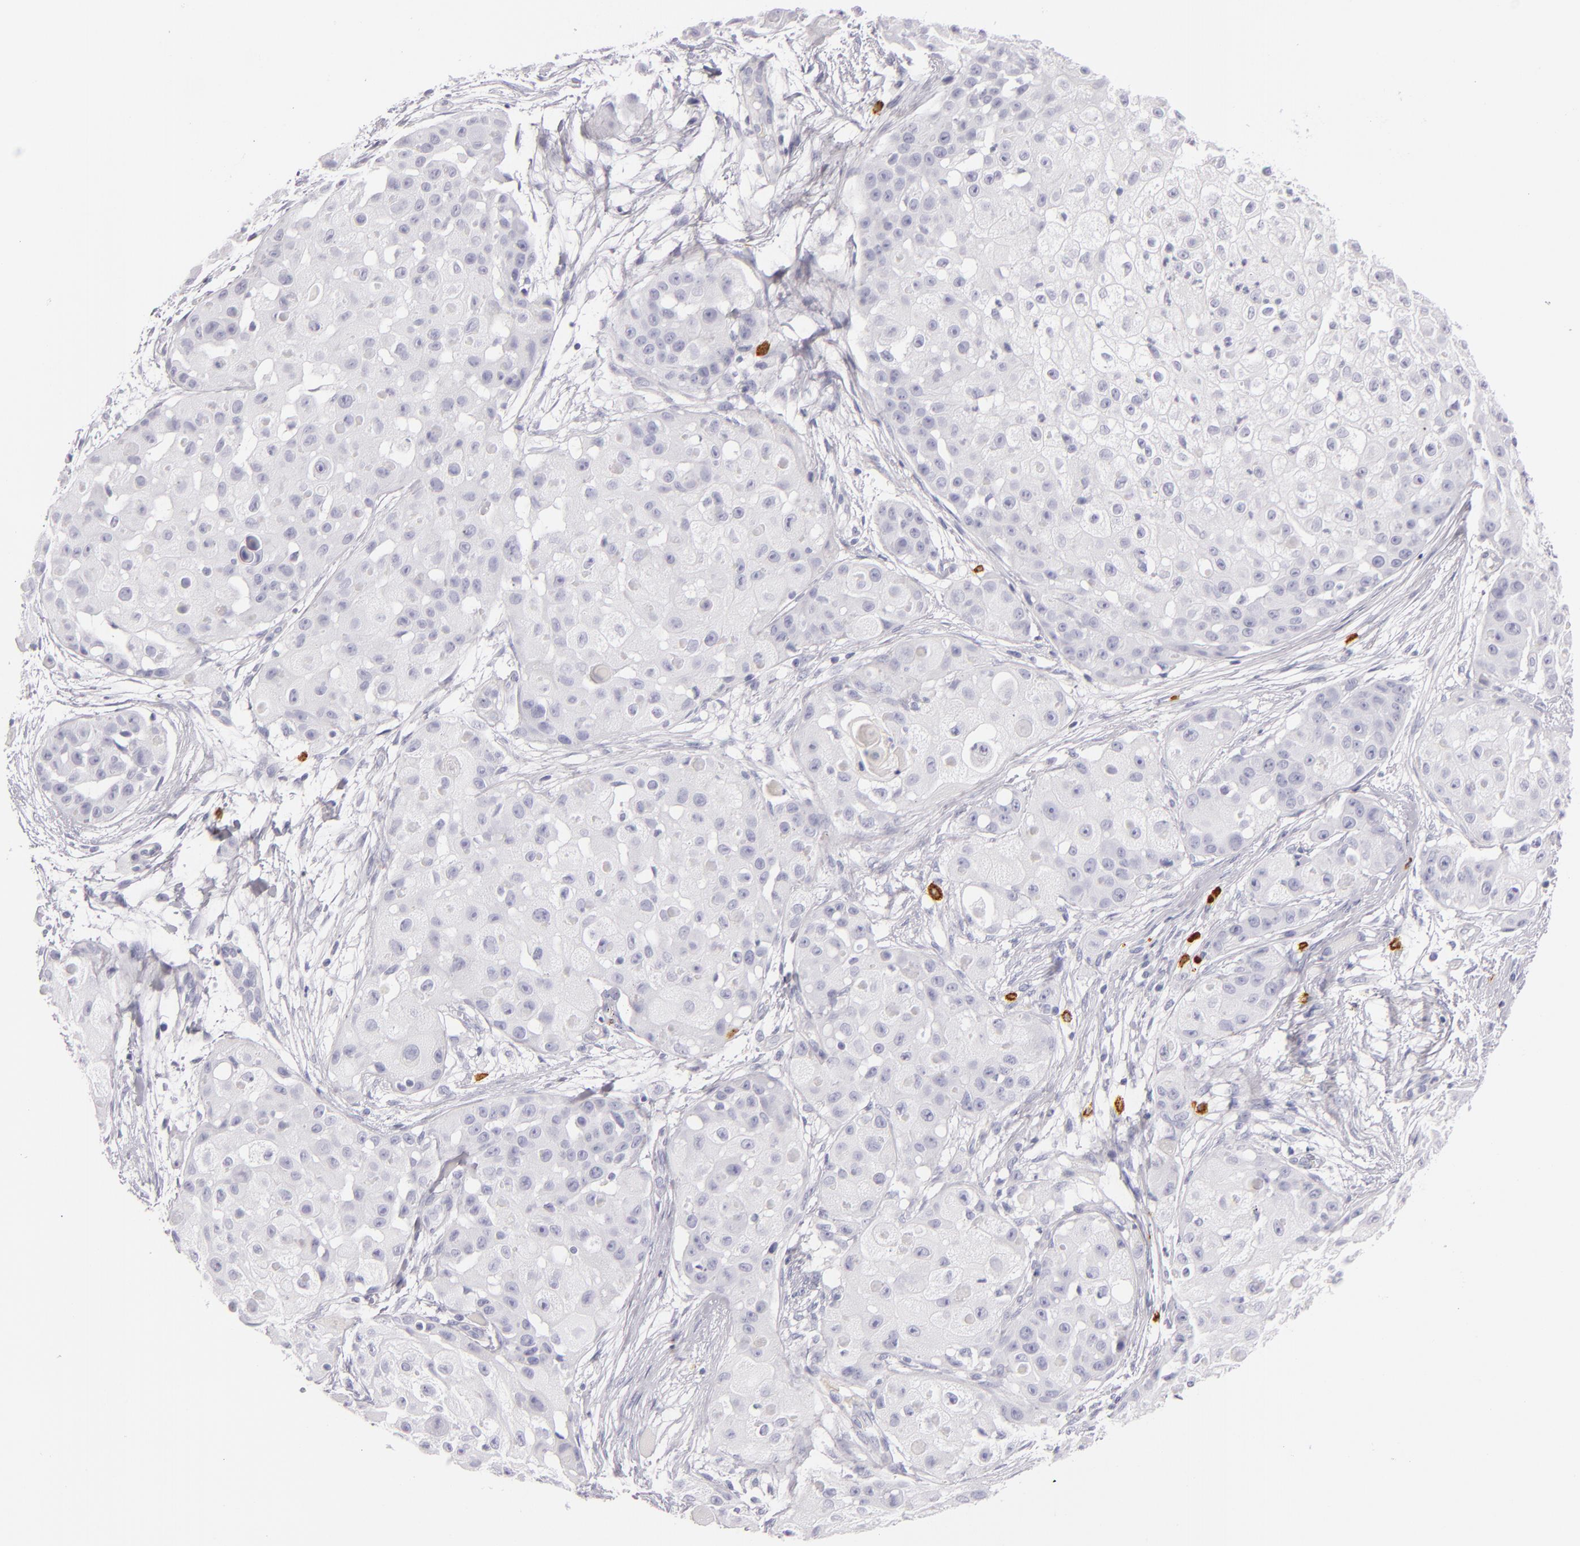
{"staining": {"intensity": "negative", "quantity": "none", "location": "none"}, "tissue": "skin cancer", "cell_type": "Tumor cells", "image_type": "cancer", "snomed": [{"axis": "morphology", "description": "Squamous cell carcinoma, NOS"}, {"axis": "topography", "description": "Skin"}], "caption": "Skin squamous cell carcinoma was stained to show a protein in brown. There is no significant positivity in tumor cells.", "gene": "TPSD1", "patient": {"sex": "female", "age": 57}}